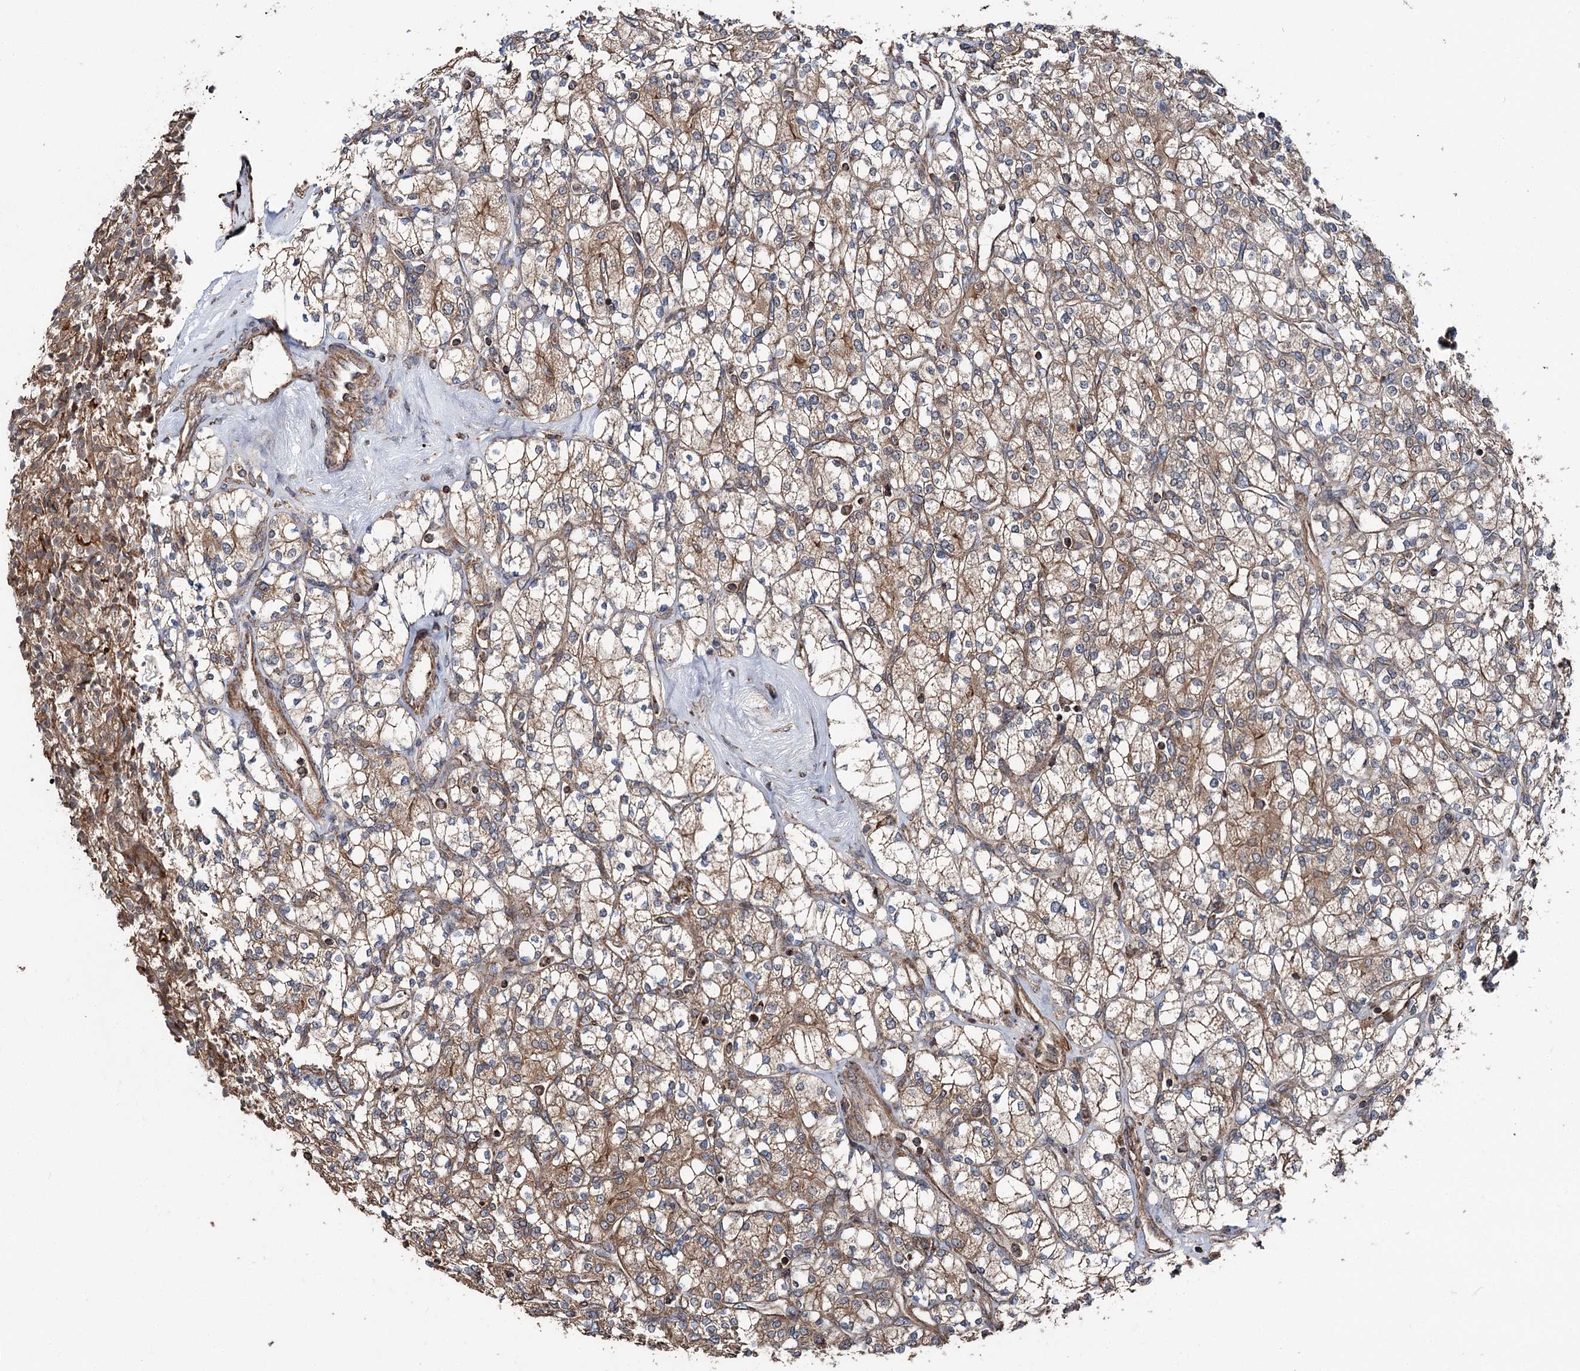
{"staining": {"intensity": "moderate", "quantity": ">75%", "location": "cytoplasmic/membranous"}, "tissue": "renal cancer", "cell_type": "Tumor cells", "image_type": "cancer", "snomed": [{"axis": "morphology", "description": "Adenocarcinoma, NOS"}, {"axis": "topography", "description": "Kidney"}], "caption": "A histopathology image of human renal cancer stained for a protein reveals moderate cytoplasmic/membranous brown staining in tumor cells.", "gene": "ITFG2", "patient": {"sex": "male", "age": 77}}